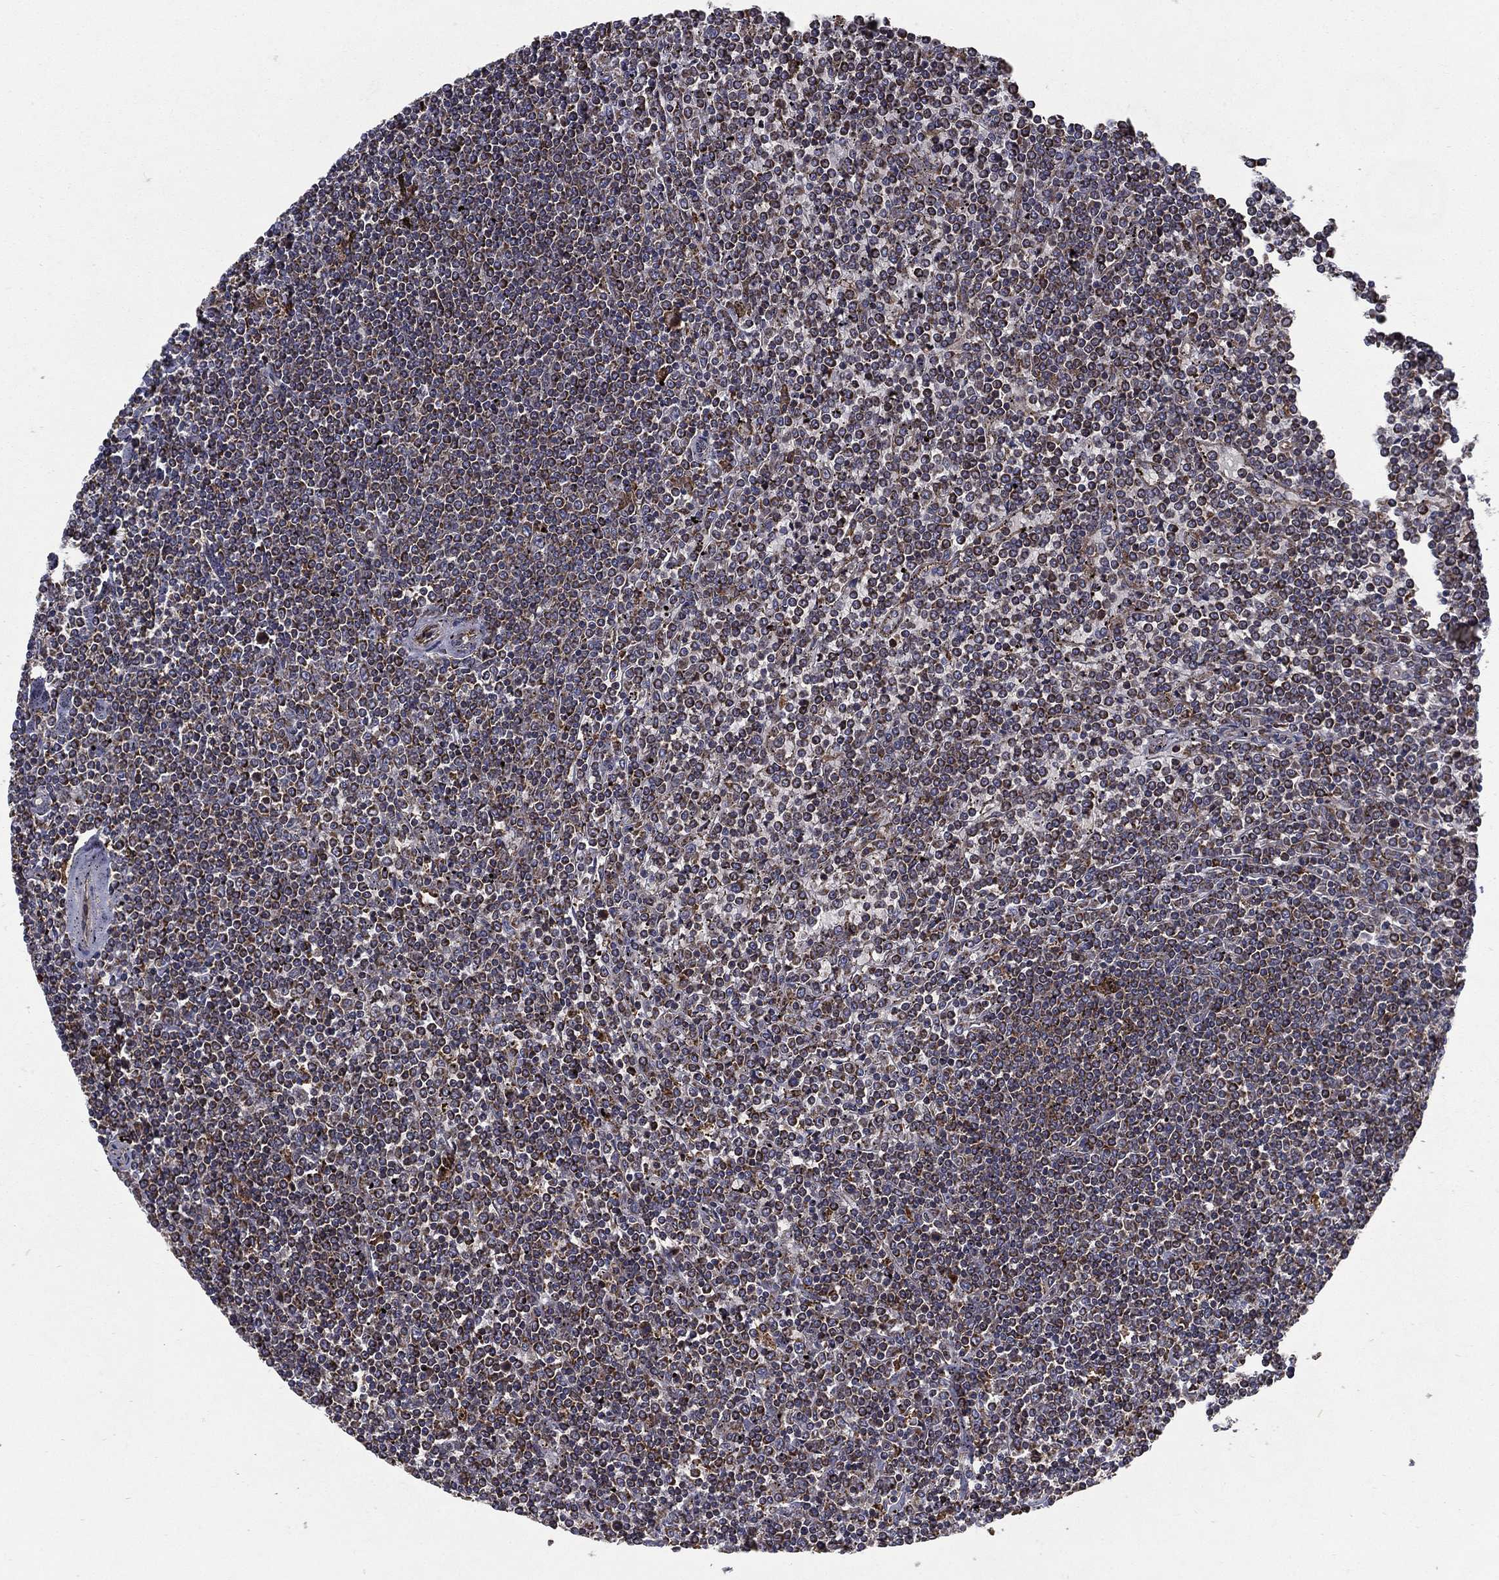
{"staining": {"intensity": "moderate", "quantity": "<25%", "location": "cytoplasmic/membranous"}, "tissue": "lymphoma", "cell_type": "Tumor cells", "image_type": "cancer", "snomed": [{"axis": "morphology", "description": "Malignant lymphoma, non-Hodgkin's type, Low grade"}, {"axis": "topography", "description": "Spleen"}], "caption": "Low-grade malignant lymphoma, non-Hodgkin's type stained with a protein marker reveals moderate staining in tumor cells.", "gene": "MT-CYB", "patient": {"sex": "female", "age": 19}}